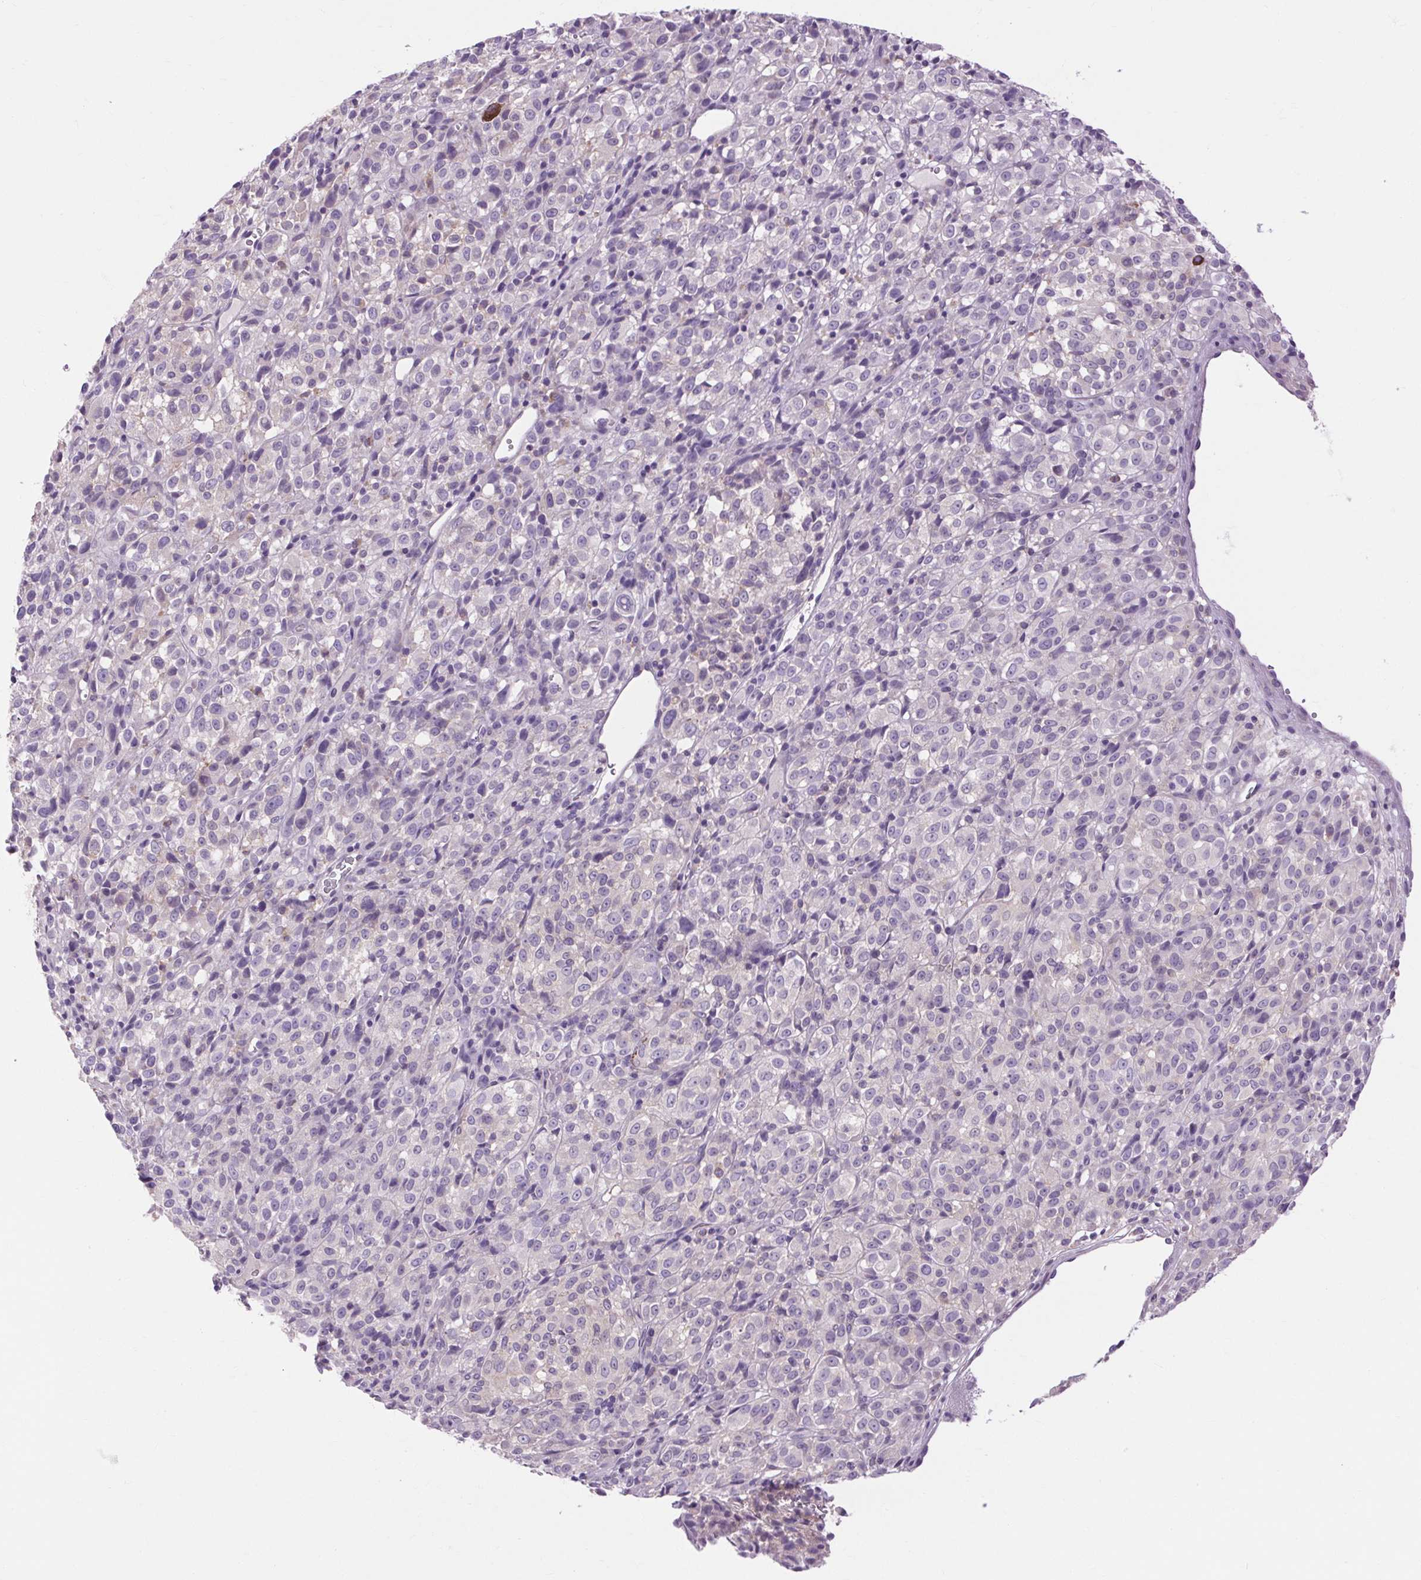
{"staining": {"intensity": "negative", "quantity": "none", "location": "none"}, "tissue": "melanoma", "cell_type": "Tumor cells", "image_type": "cancer", "snomed": [{"axis": "morphology", "description": "Malignant melanoma, Metastatic site"}, {"axis": "topography", "description": "Brain"}], "caption": "High magnification brightfield microscopy of melanoma stained with DAB (brown) and counterstained with hematoxylin (blue): tumor cells show no significant expression.", "gene": "SOWAHC", "patient": {"sex": "female", "age": 56}}